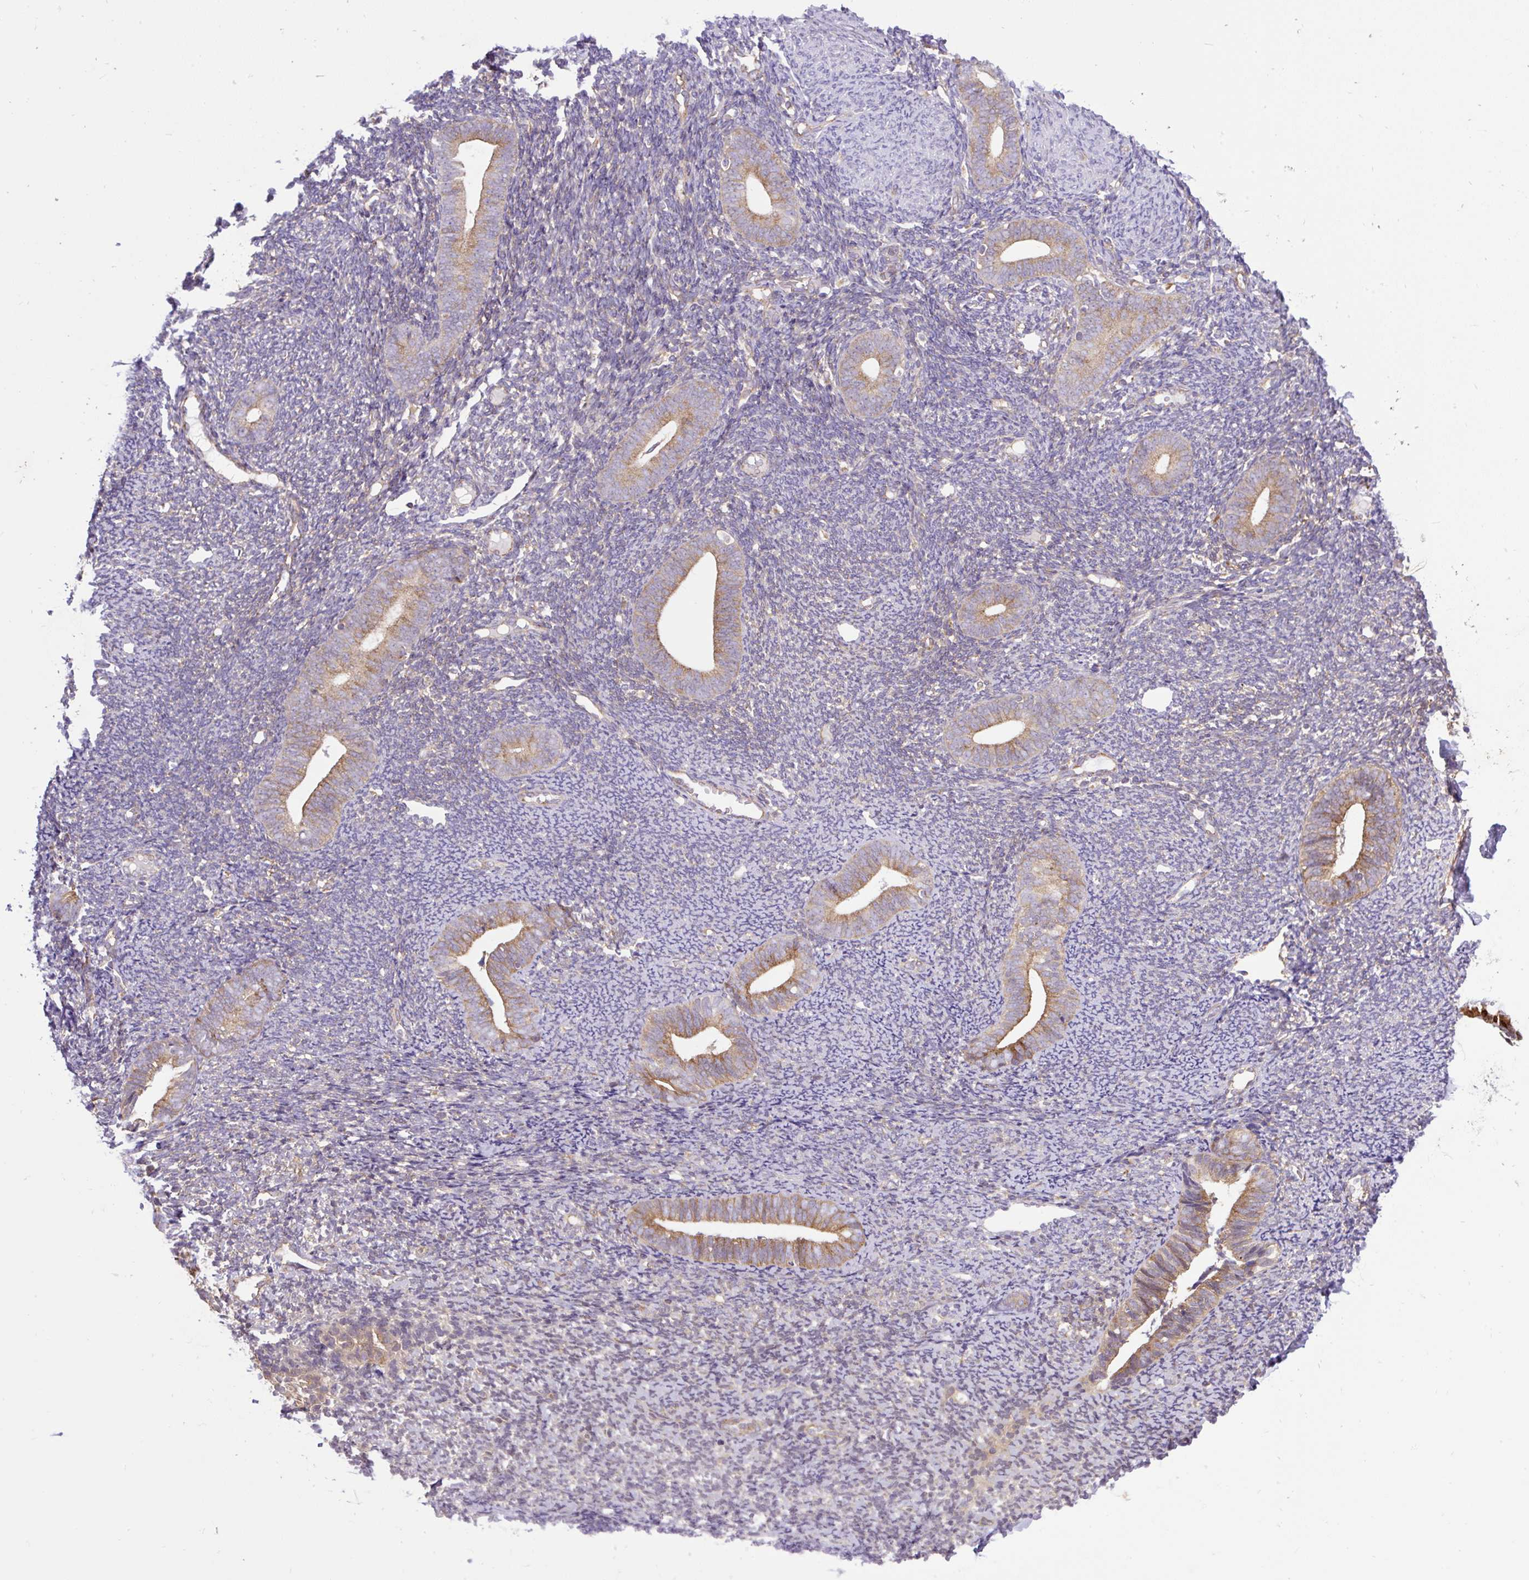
{"staining": {"intensity": "negative", "quantity": "none", "location": "none"}, "tissue": "endometrium", "cell_type": "Cells in endometrial stroma", "image_type": "normal", "snomed": [{"axis": "morphology", "description": "Normal tissue, NOS"}, {"axis": "topography", "description": "Endometrium"}], "caption": "Histopathology image shows no protein expression in cells in endometrial stroma of benign endometrium. The staining was performed using DAB (3,3'-diaminobenzidine) to visualize the protein expression in brown, while the nuclei were stained in blue with hematoxylin (Magnification: 20x).", "gene": "TRIM17", "patient": {"sex": "female", "age": 39}}